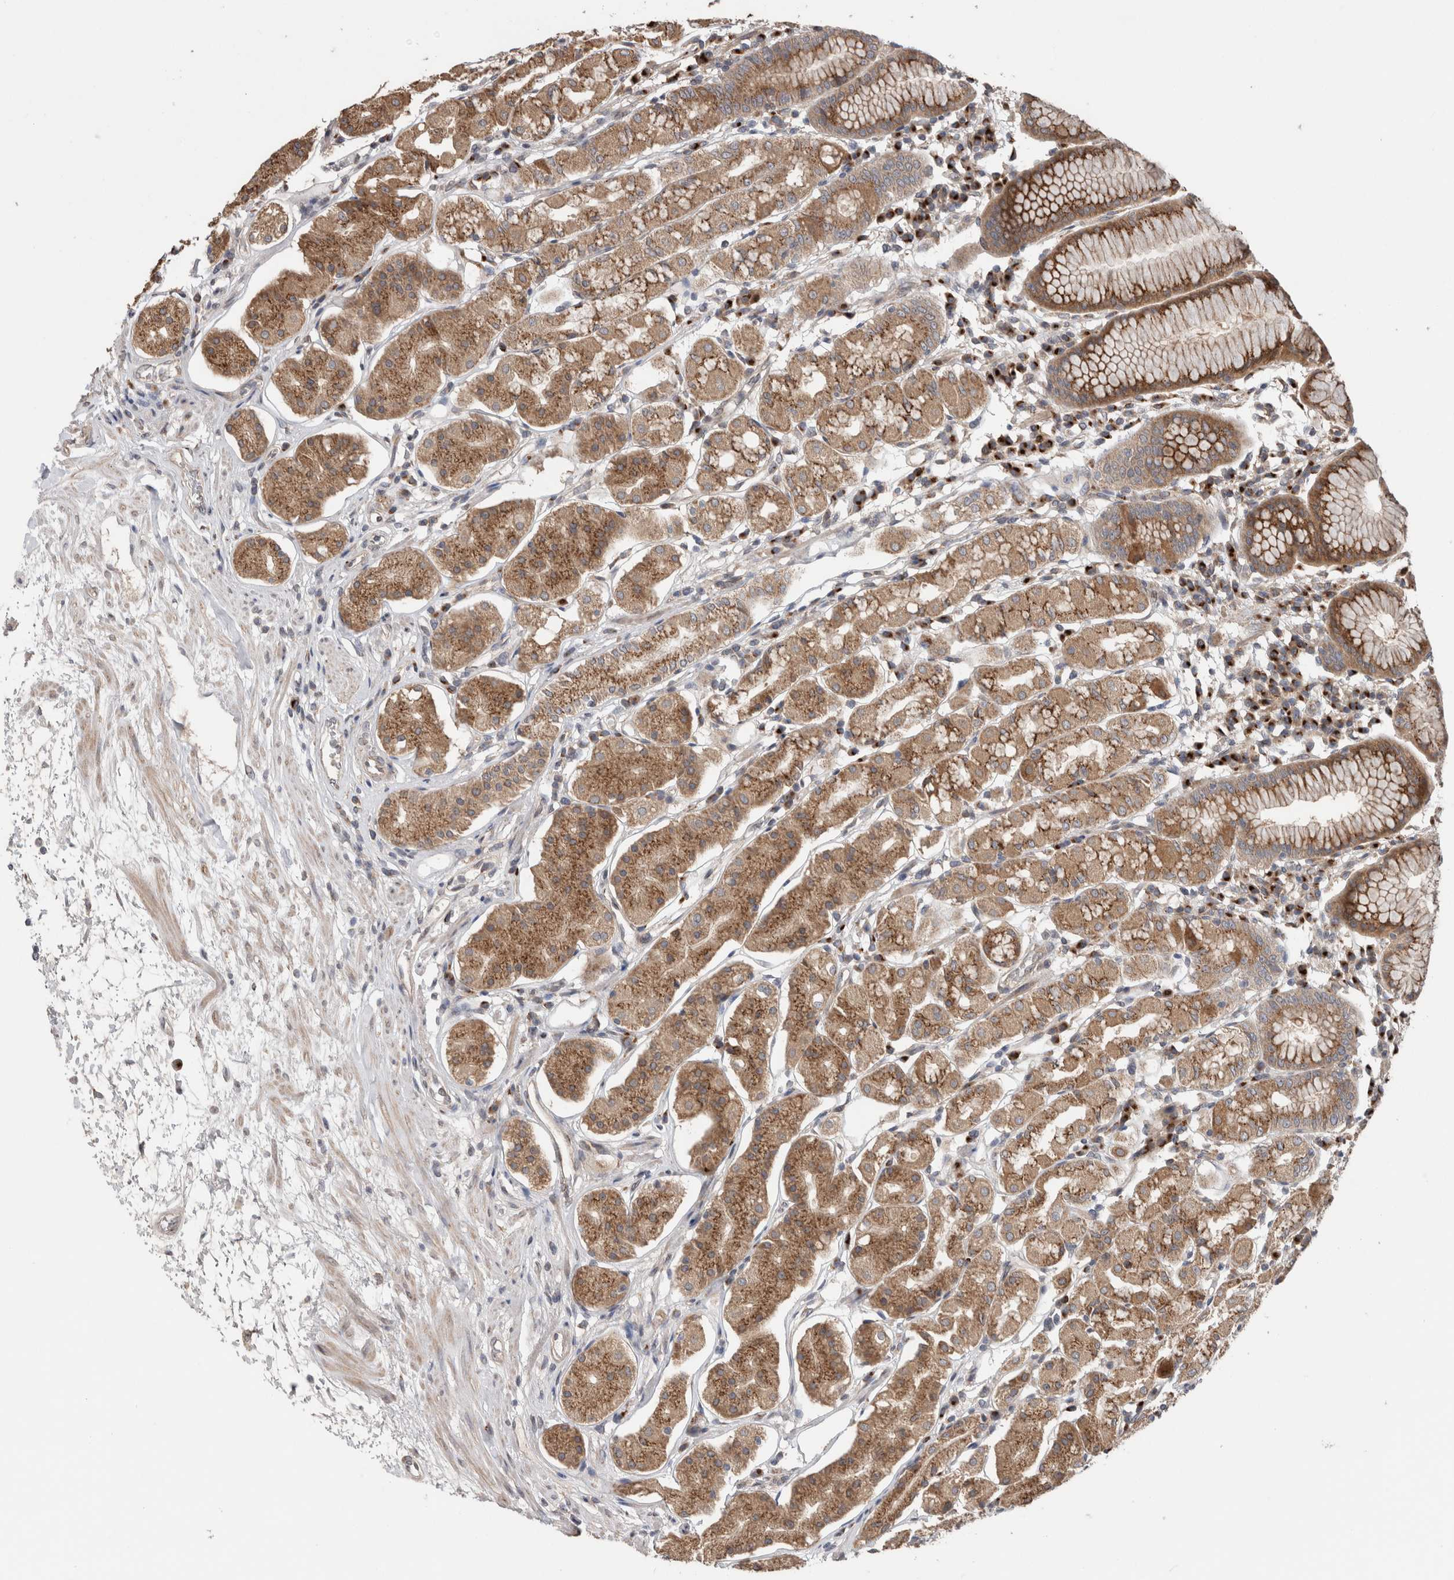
{"staining": {"intensity": "moderate", "quantity": ">75%", "location": "cytoplasmic/membranous"}, "tissue": "stomach", "cell_type": "Glandular cells", "image_type": "normal", "snomed": [{"axis": "morphology", "description": "Normal tissue, NOS"}, {"axis": "topography", "description": "Stomach"}, {"axis": "topography", "description": "Stomach, lower"}], "caption": "This is a histology image of IHC staining of normal stomach, which shows moderate positivity in the cytoplasmic/membranous of glandular cells.", "gene": "TRIM5", "patient": {"sex": "female", "age": 56}}